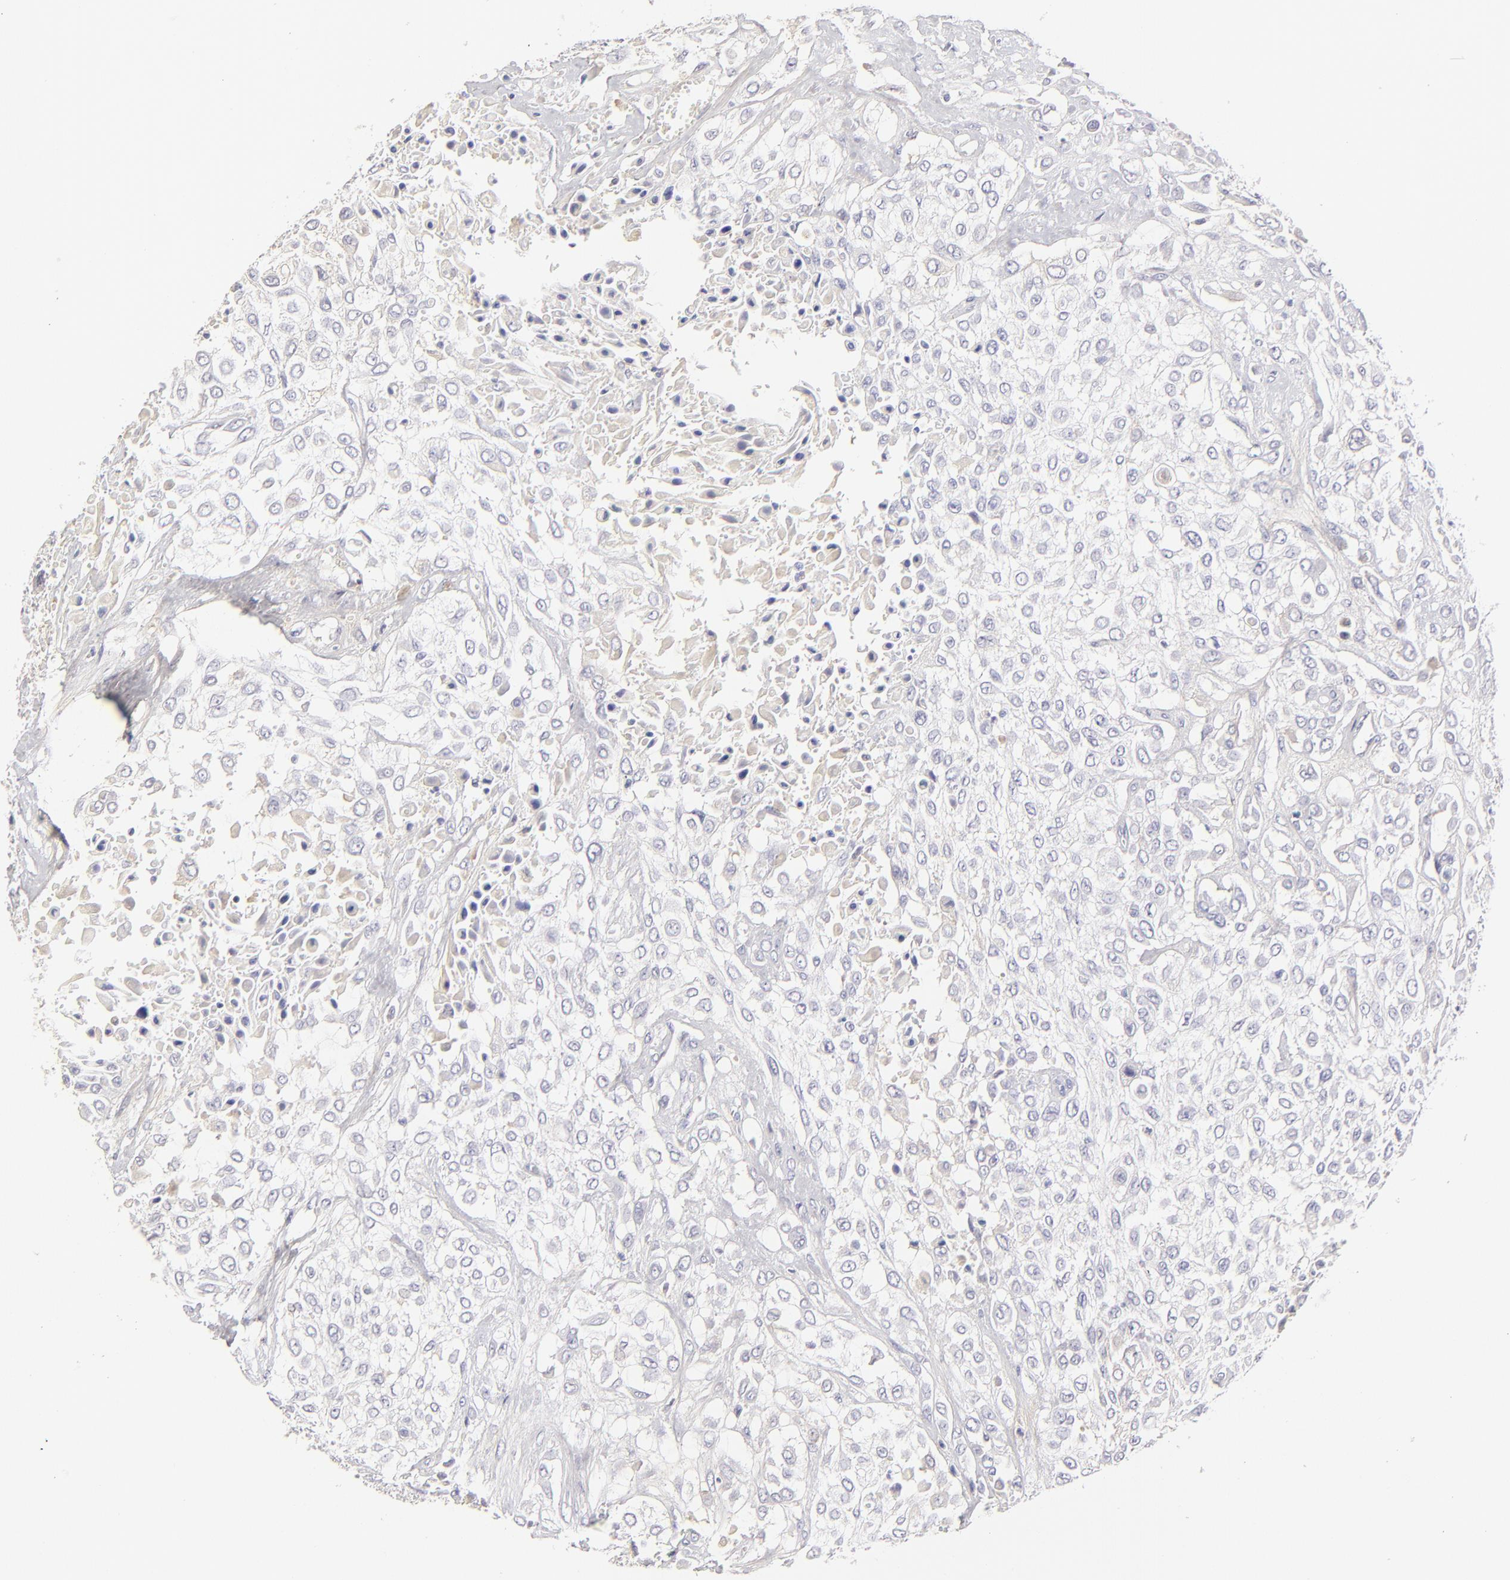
{"staining": {"intensity": "negative", "quantity": "none", "location": "none"}, "tissue": "urothelial cancer", "cell_type": "Tumor cells", "image_type": "cancer", "snomed": [{"axis": "morphology", "description": "Urothelial carcinoma, High grade"}, {"axis": "topography", "description": "Urinary bladder"}], "caption": "The IHC photomicrograph has no significant positivity in tumor cells of high-grade urothelial carcinoma tissue.", "gene": "BTG2", "patient": {"sex": "male", "age": 57}}